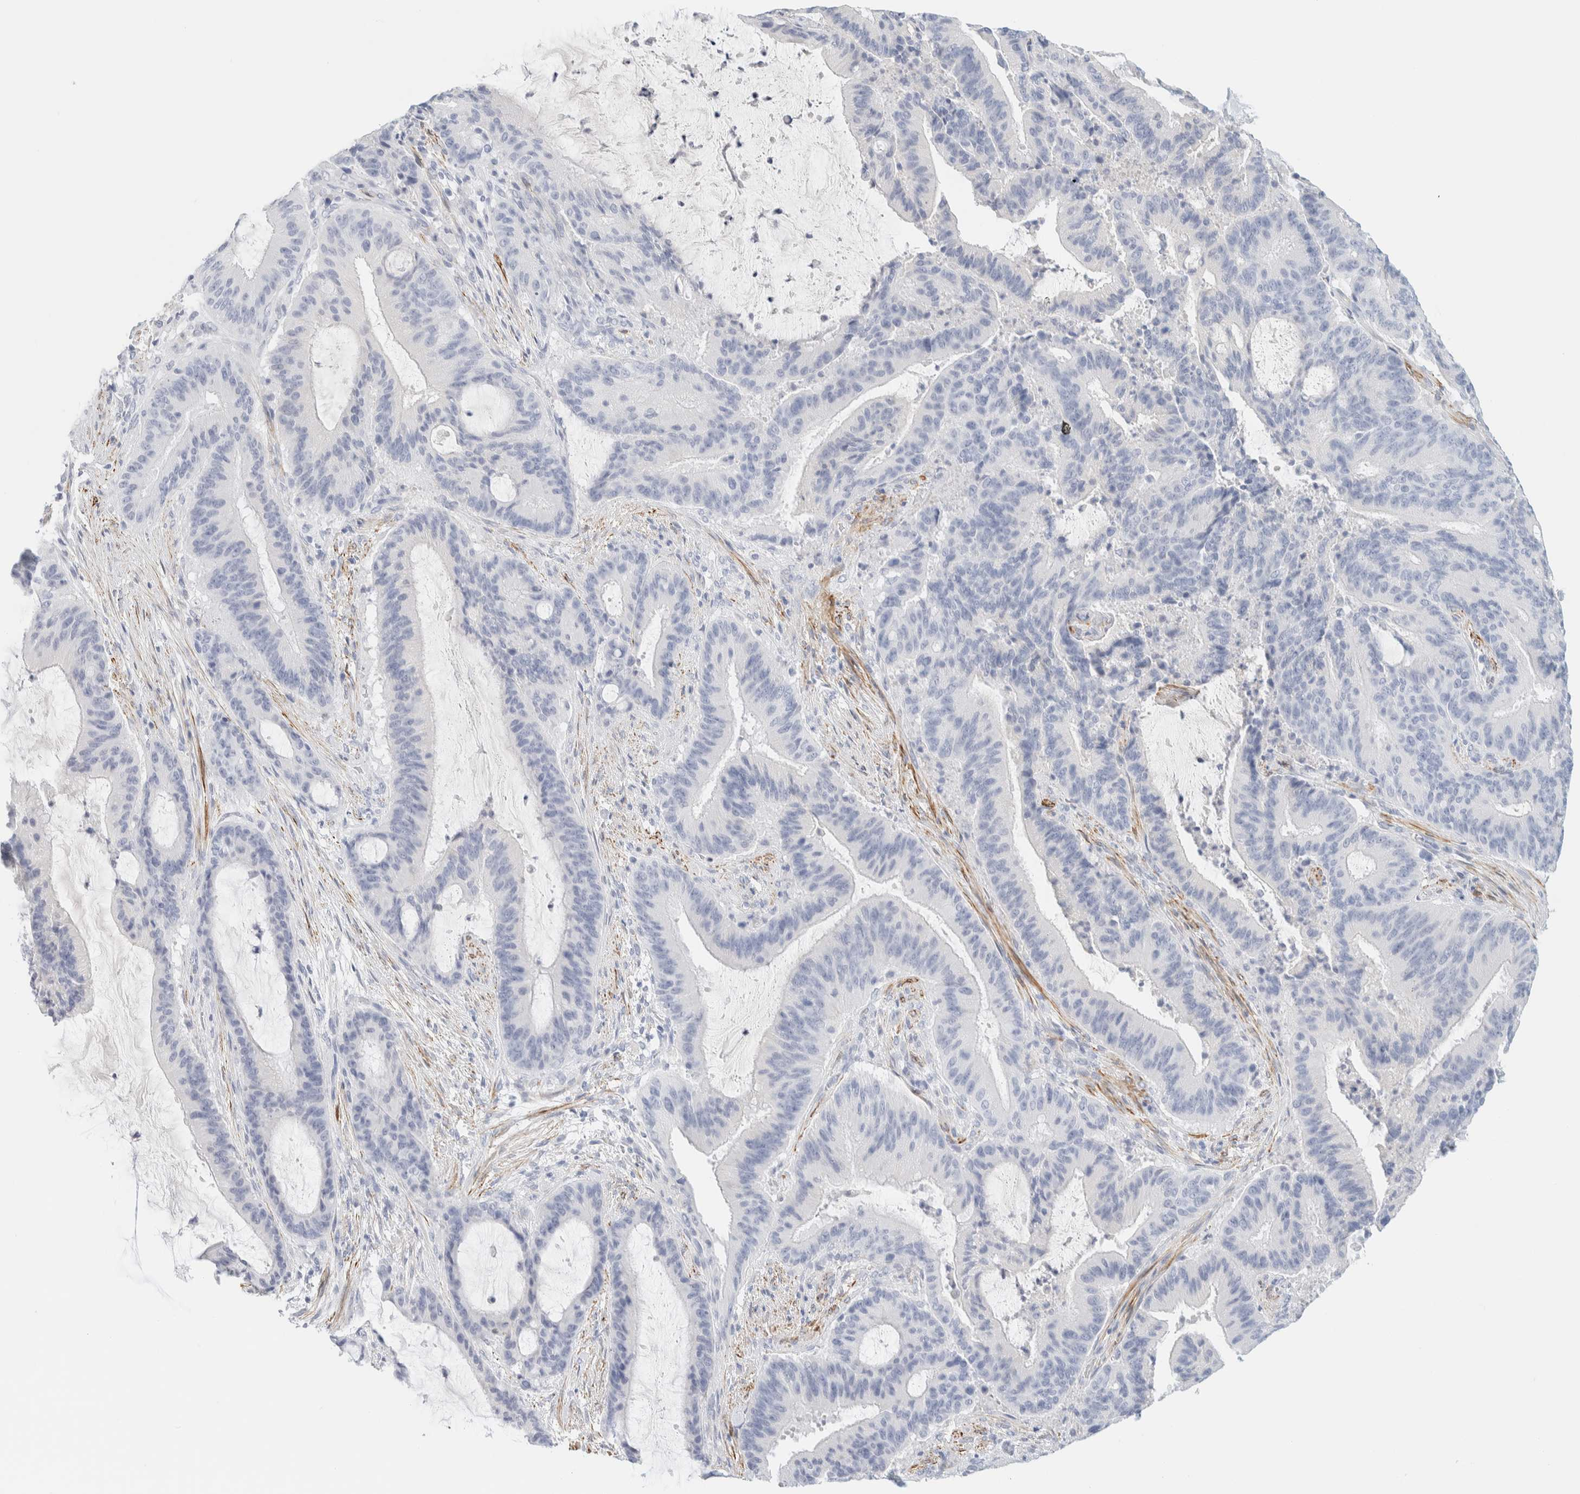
{"staining": {"intensity": "negative", "quantity": "none", "location": "none"}, "tissue": "liver cancer", "cell_type": "Tumor cells", "image_type": "cancer", "snomed": [{"axis": "morphology", "description": "Normal tissue, NOS"}, {"axis": "morphology", "description": "Cholangiocarcinoma"}, {"axis": "topography", "description": "Liver"}, {"axis": "topography", "description": "Peripheral nerve tissue"}], "caption": "Photomicrograph shows no protein expression in tumor cells of cholangiocarcinoma (liver) tissue. (DAB immunohistochemistry (IHC), high magnification).", "gene": "AFMID", "patient": {"sex": "female", "age": 73}}